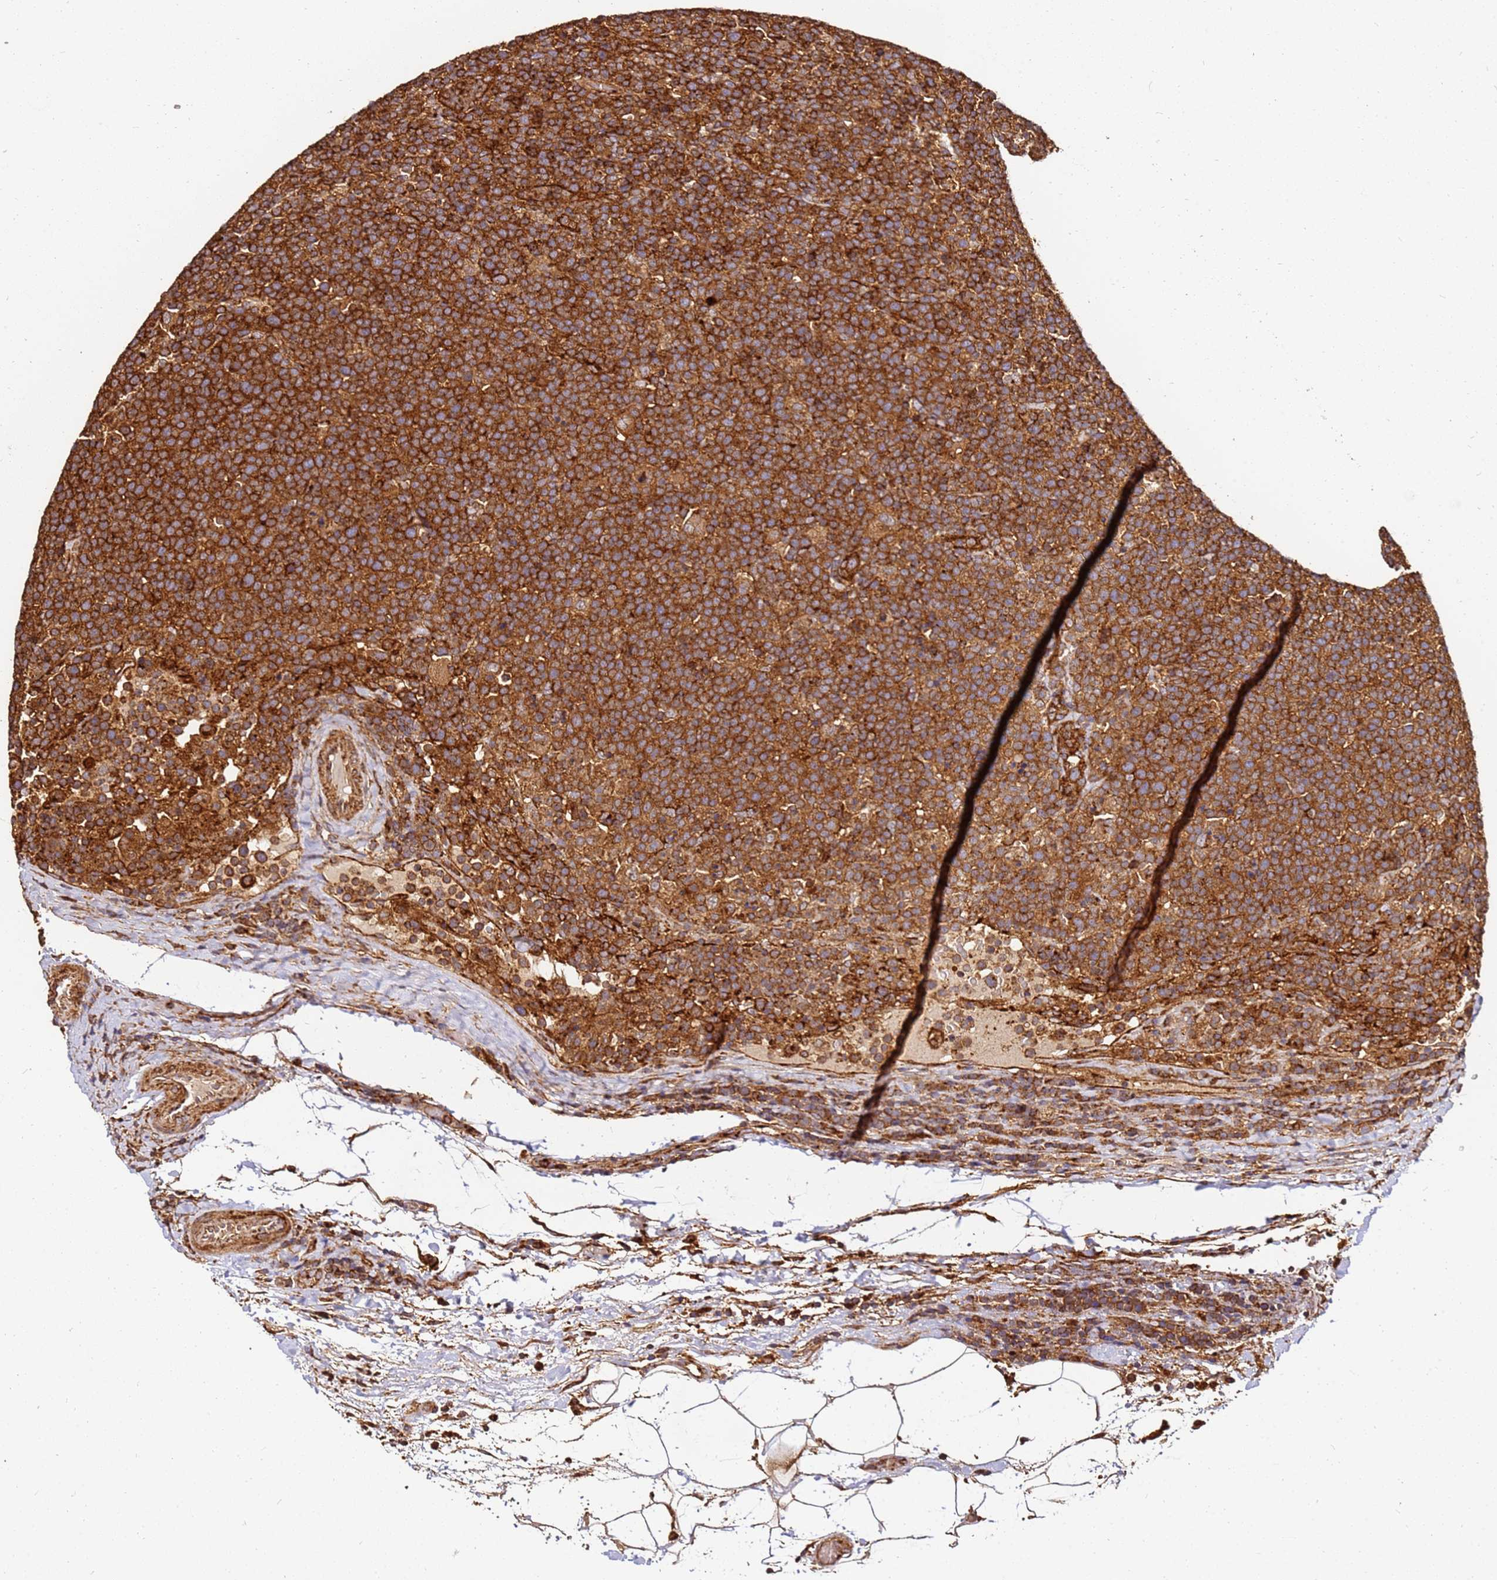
{"staining": {"intensity": "strong", "quantity": ">75%", "location": "cytoplasmic/membranous"}, "tissue": "lymphoma", "cell_type": "Tumor cells", "image_type": "cancer", "snomed": [{"axis": "morphology", "description": "Malignant lymphoma, non-Hodgkin's type, High grade"}, {"axis": "topography", "description": "Lymph node"}], "caption": "DAB (3,3'-diaminobenzidine) immunohistochemical staining of human high-grade malignant lymphoma, non-Hodgkin's type shows strong cytoplasmic/membranous protein staining in approximately >75% of tumor cells. (Brightfield microscopy of DAB IHC at high magnification).", "gene": "DVL3", "patient": {"sex": "male", "age": 61}}